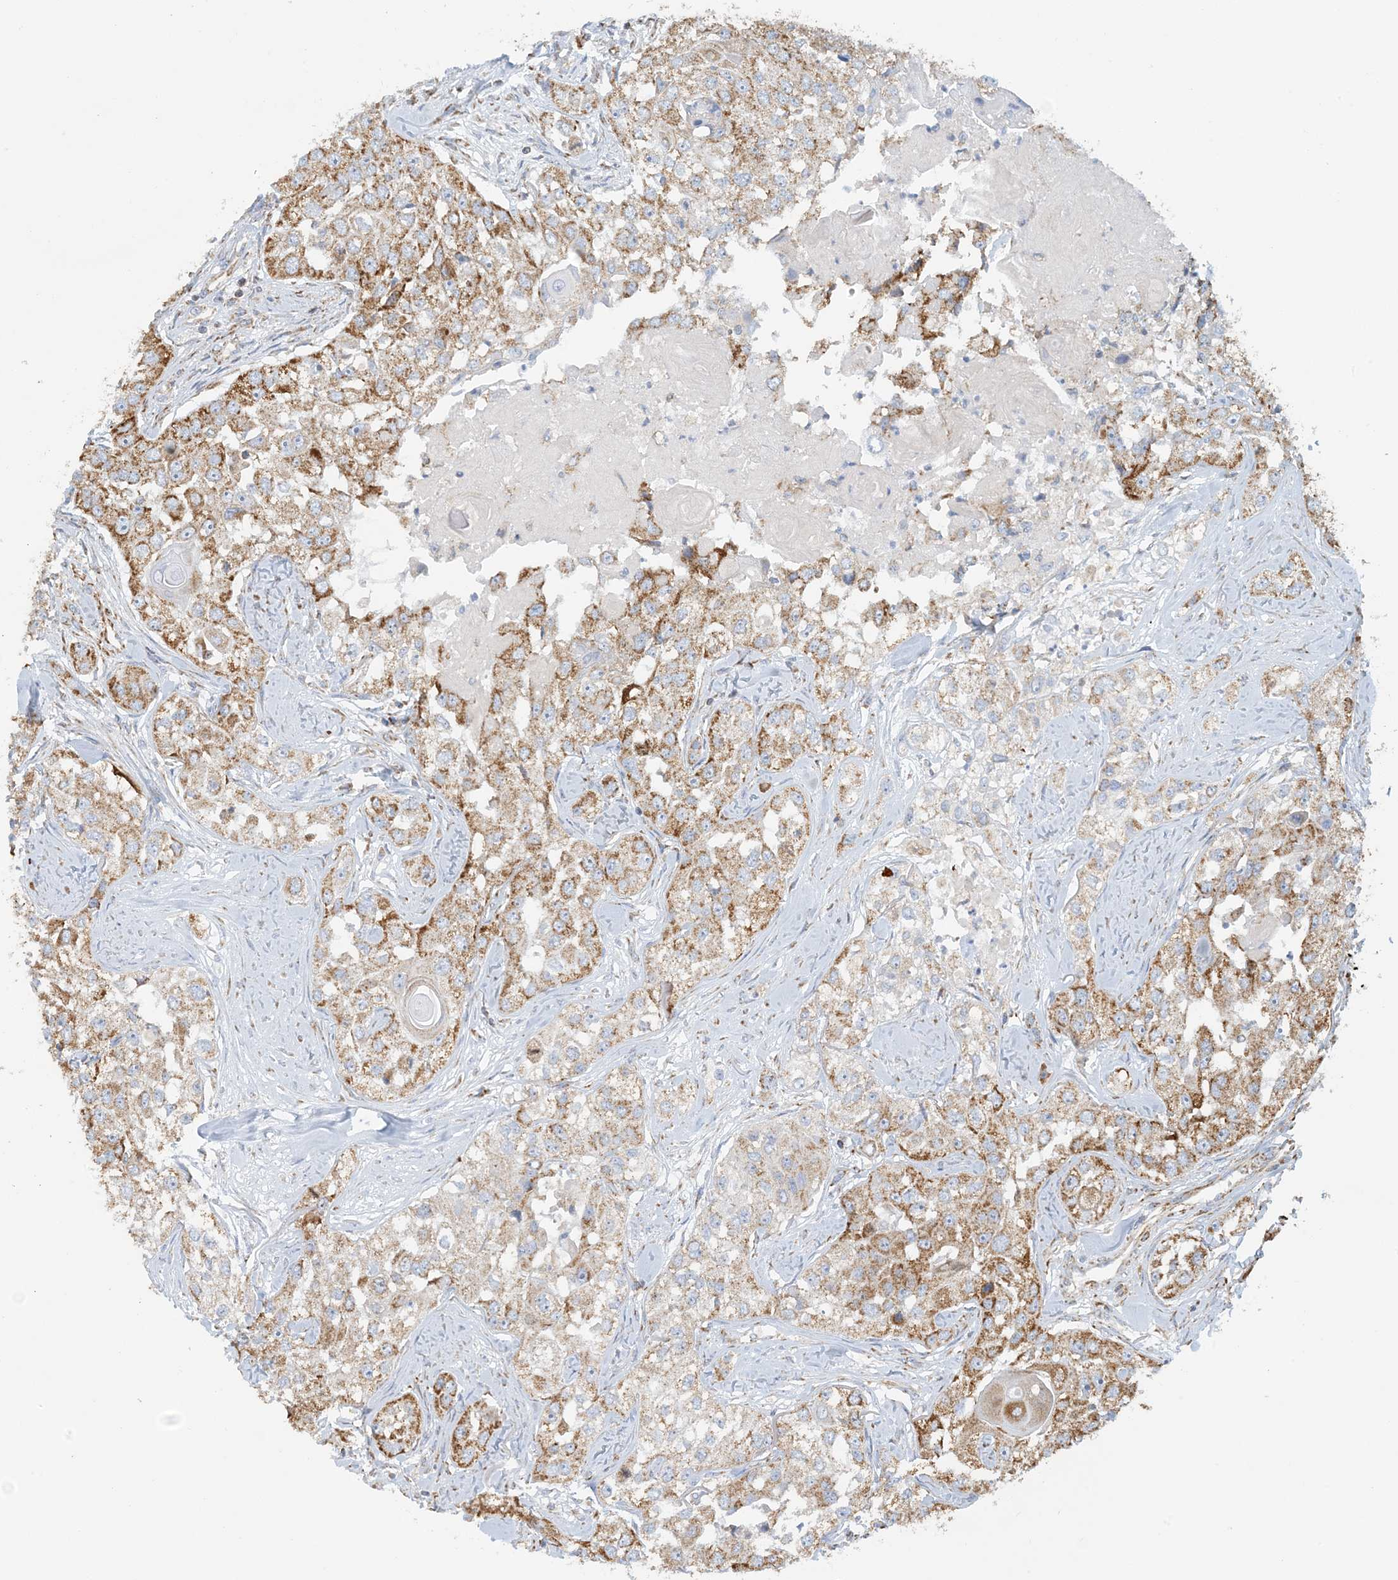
{"staining": {"intensity": "moderate", "quantity": ">75%", "location": "cytoplasmic/membranous"}, "tissue": "head and neck cancer", "cell_type": "Tumor cells", "image_type": "cancer", "snomed": [{"axis": "morphology", "description": "Normal tissue, NOS"}, {"axis": "morphology", "description": "Squamous cell carcinoma, NOS"}, {"axis": "topography", "description": "Skeletal muscle"}, {"axis": "topography", "description": "Head-Neck"}], "caption": "Head and neck cancer stained with immunohistochemistry exhibits moderate cytoplasmic/membranous expression in approximately >75% of tumor cells. The staining was performed using DAB (3,3'-diaminobenzidine), with brown indicating positive protein expression. Nuclei are stained blue with hematoxylin.", "gene": "COA3", "patient": {"sex": "male", "age": 51}}